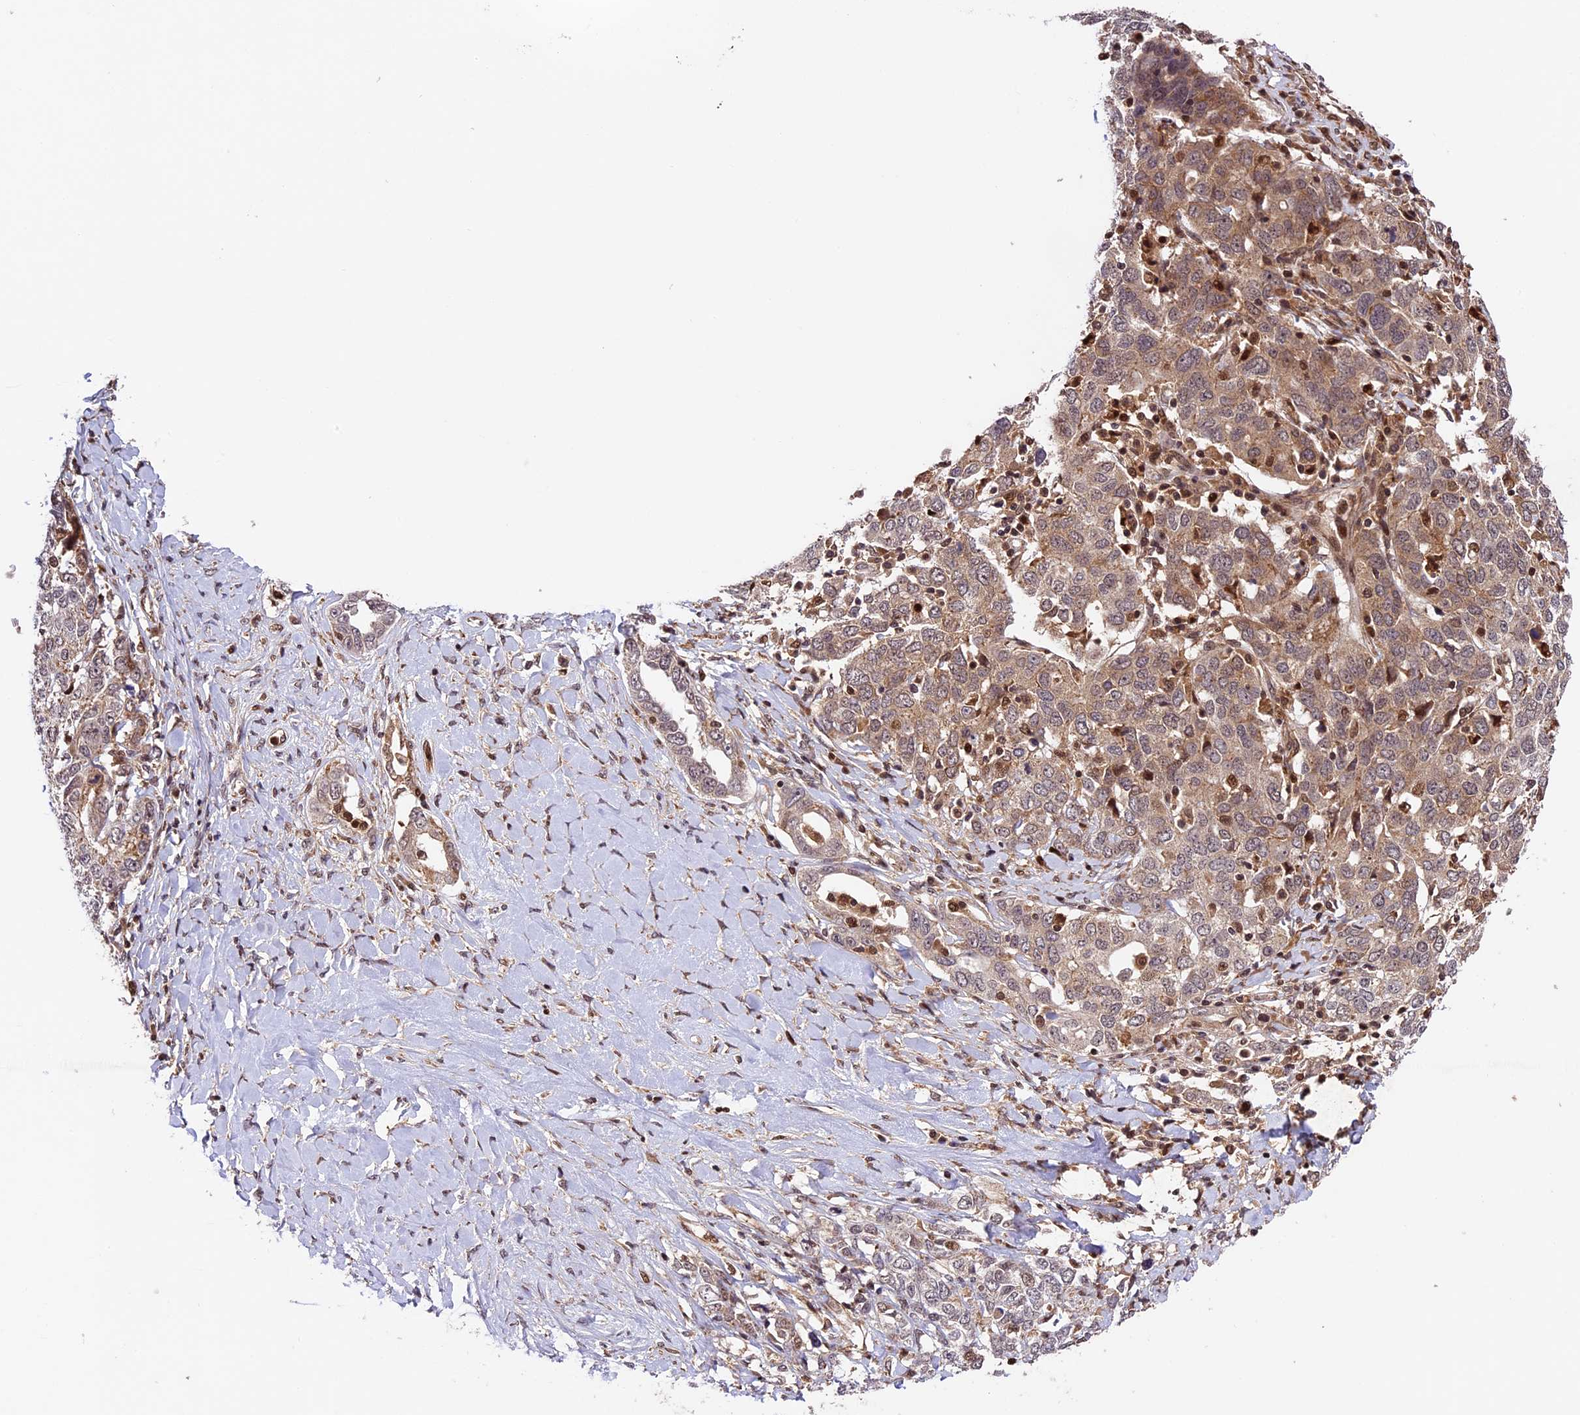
{"staining": {"intensity": "weak", "quantity": ">75%", "location": "cytoplasmic/membranous"}, "tissue": "ovarian cancer", "cell_type": "Tumor cells", "image_type": "cancer", "snomed": [{"axis": "morphology", "description": "Carcinoma, endometroid"}, {"axis": "topography", "description": "Ovary"}], "caption": "The histopathology image demonstrates a brown stain indicating the presence of a protein in the cytoplasmic/membranous of tumor cells in ovarian cancer.", "gene": "DHX38", "patient": {"sex": "female", "age": 62}}